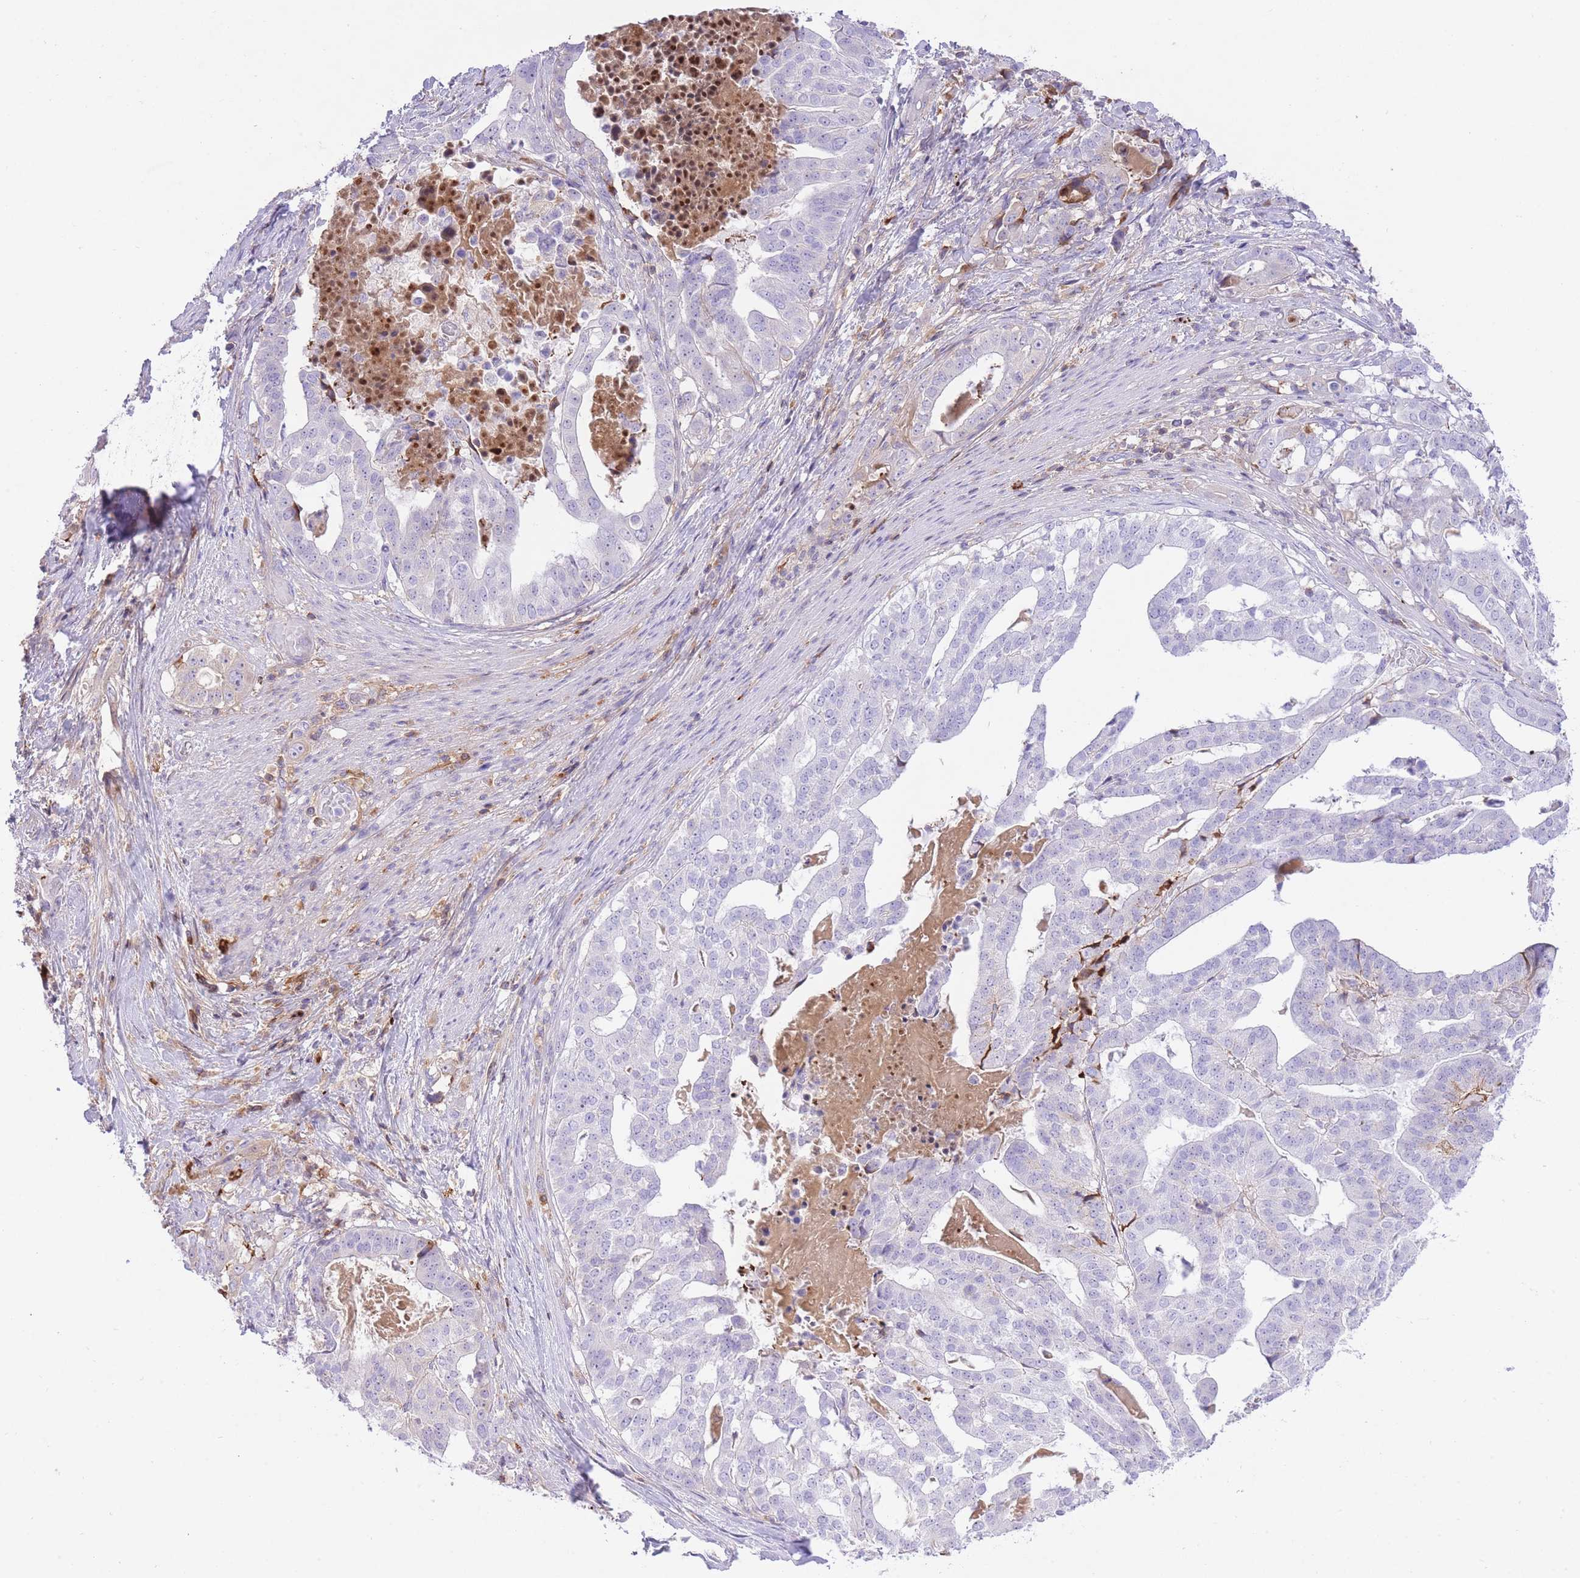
{"staining": {"intensity": "negative", "quantity": "none", "location": "none"}, "tissue": "stomach cancer", "cell_type": "Tumor cells", "image_type": "cancer", "snomed": [{"axis": "morphology", "description": "Adenocarcinoma, NOS"}, {"axis": "topography", "description": "Stomach"}], "caption": "This image is of stomach adenocarcinoma stained with immunohistochemistry to label a protein in brown with the nuclei are counter-stained blue. There is no positivity in tumor cells.", "gene": "HRG", "patient": {"sex": "male", "age": 48}}